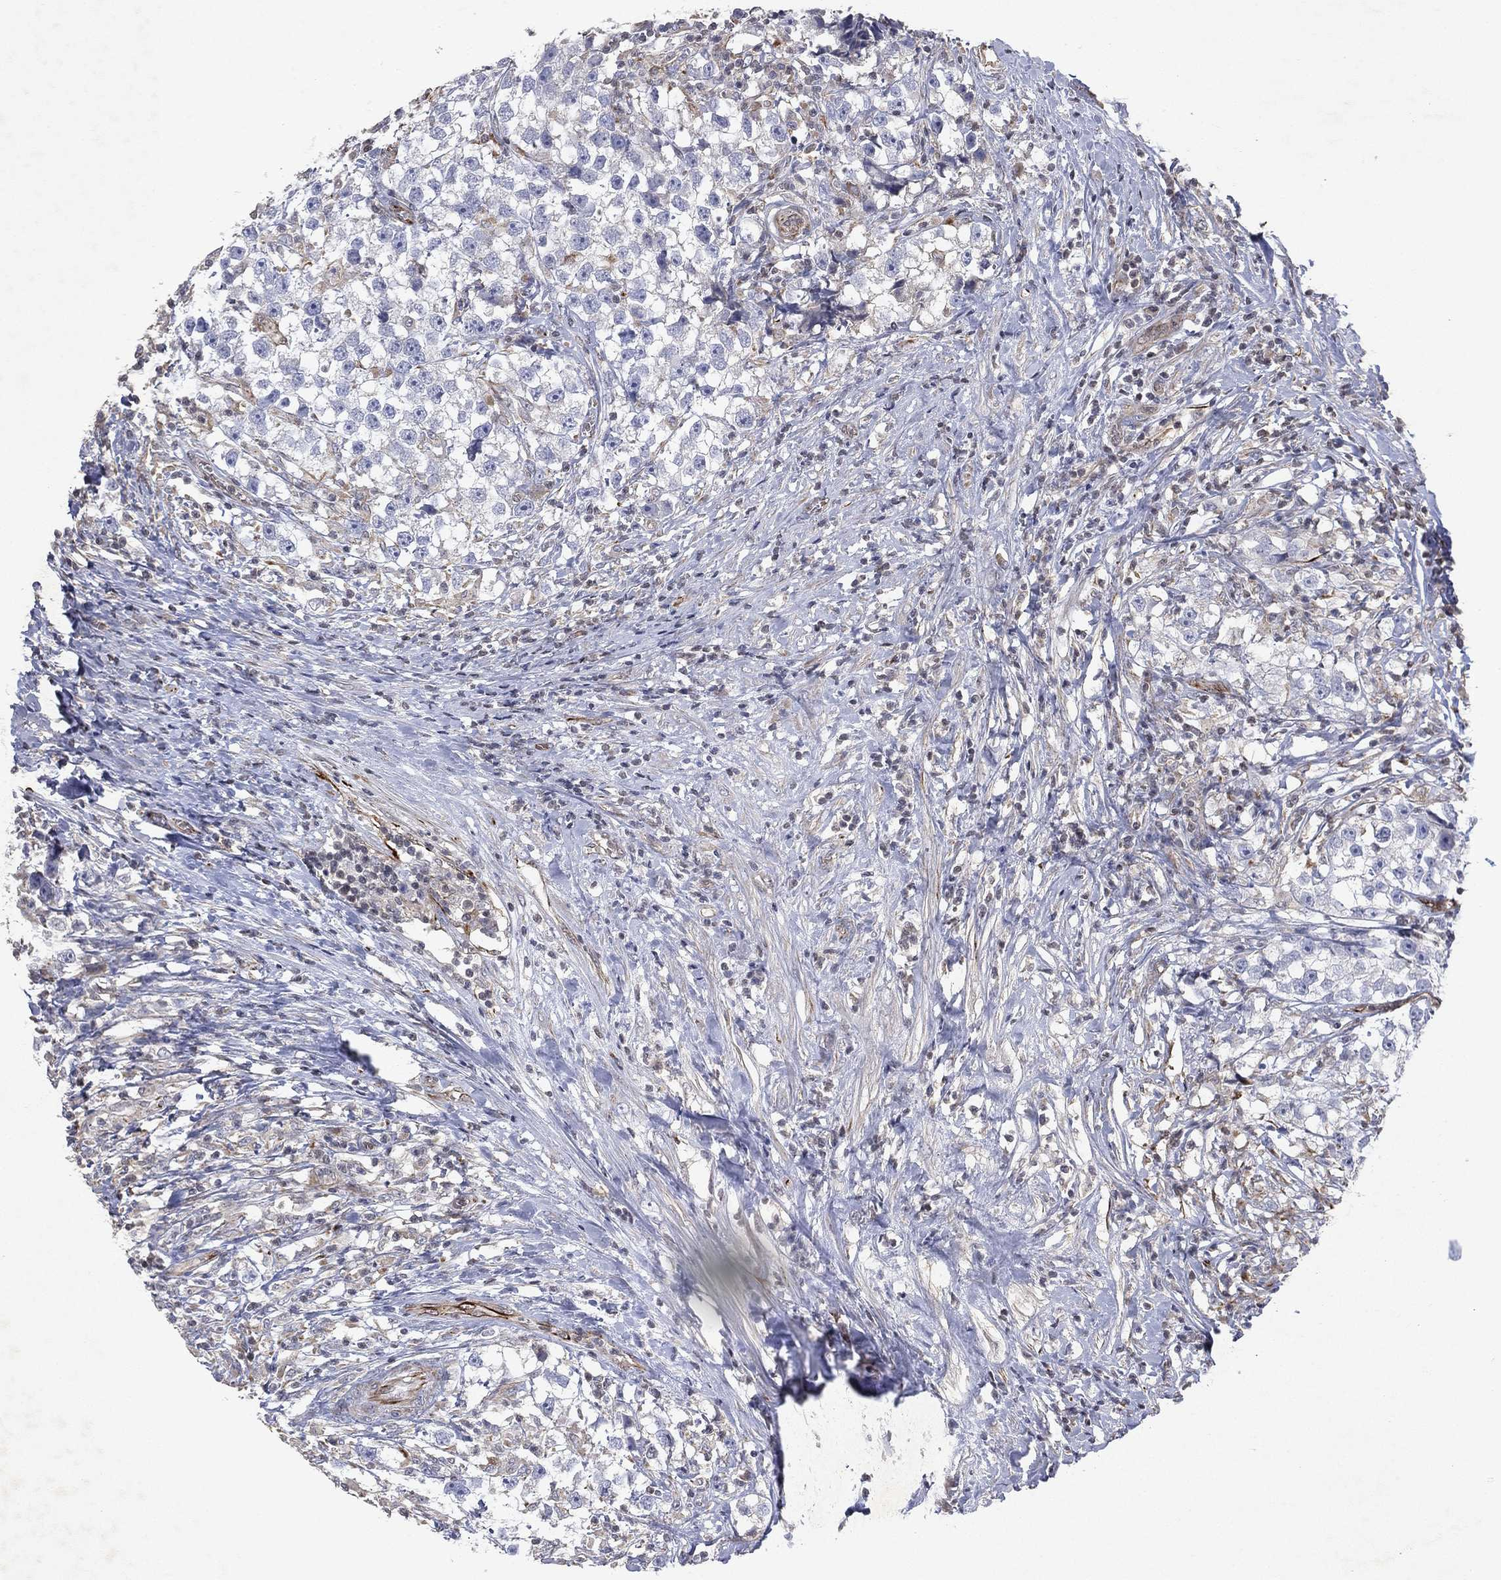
{"staining": {"intensity": "negative", "quantity": "none", "location": "none"}, "tissue": "testis cancer", "cell_type": "Tumor cells", "image_type": "cancer", "snomed": [{"axis": "morphology", "description": "Seminoma, NOS"}, {"axis": "topography", "description": "Testis"}], "caption": "Immunohistochemistry photomicrograph of testis cancer (seminoma) stained for a protein (brown), which displays no expression in tumor cells.", "gene": "FLI1", "patient": {"sex": "male", "age": 46}}